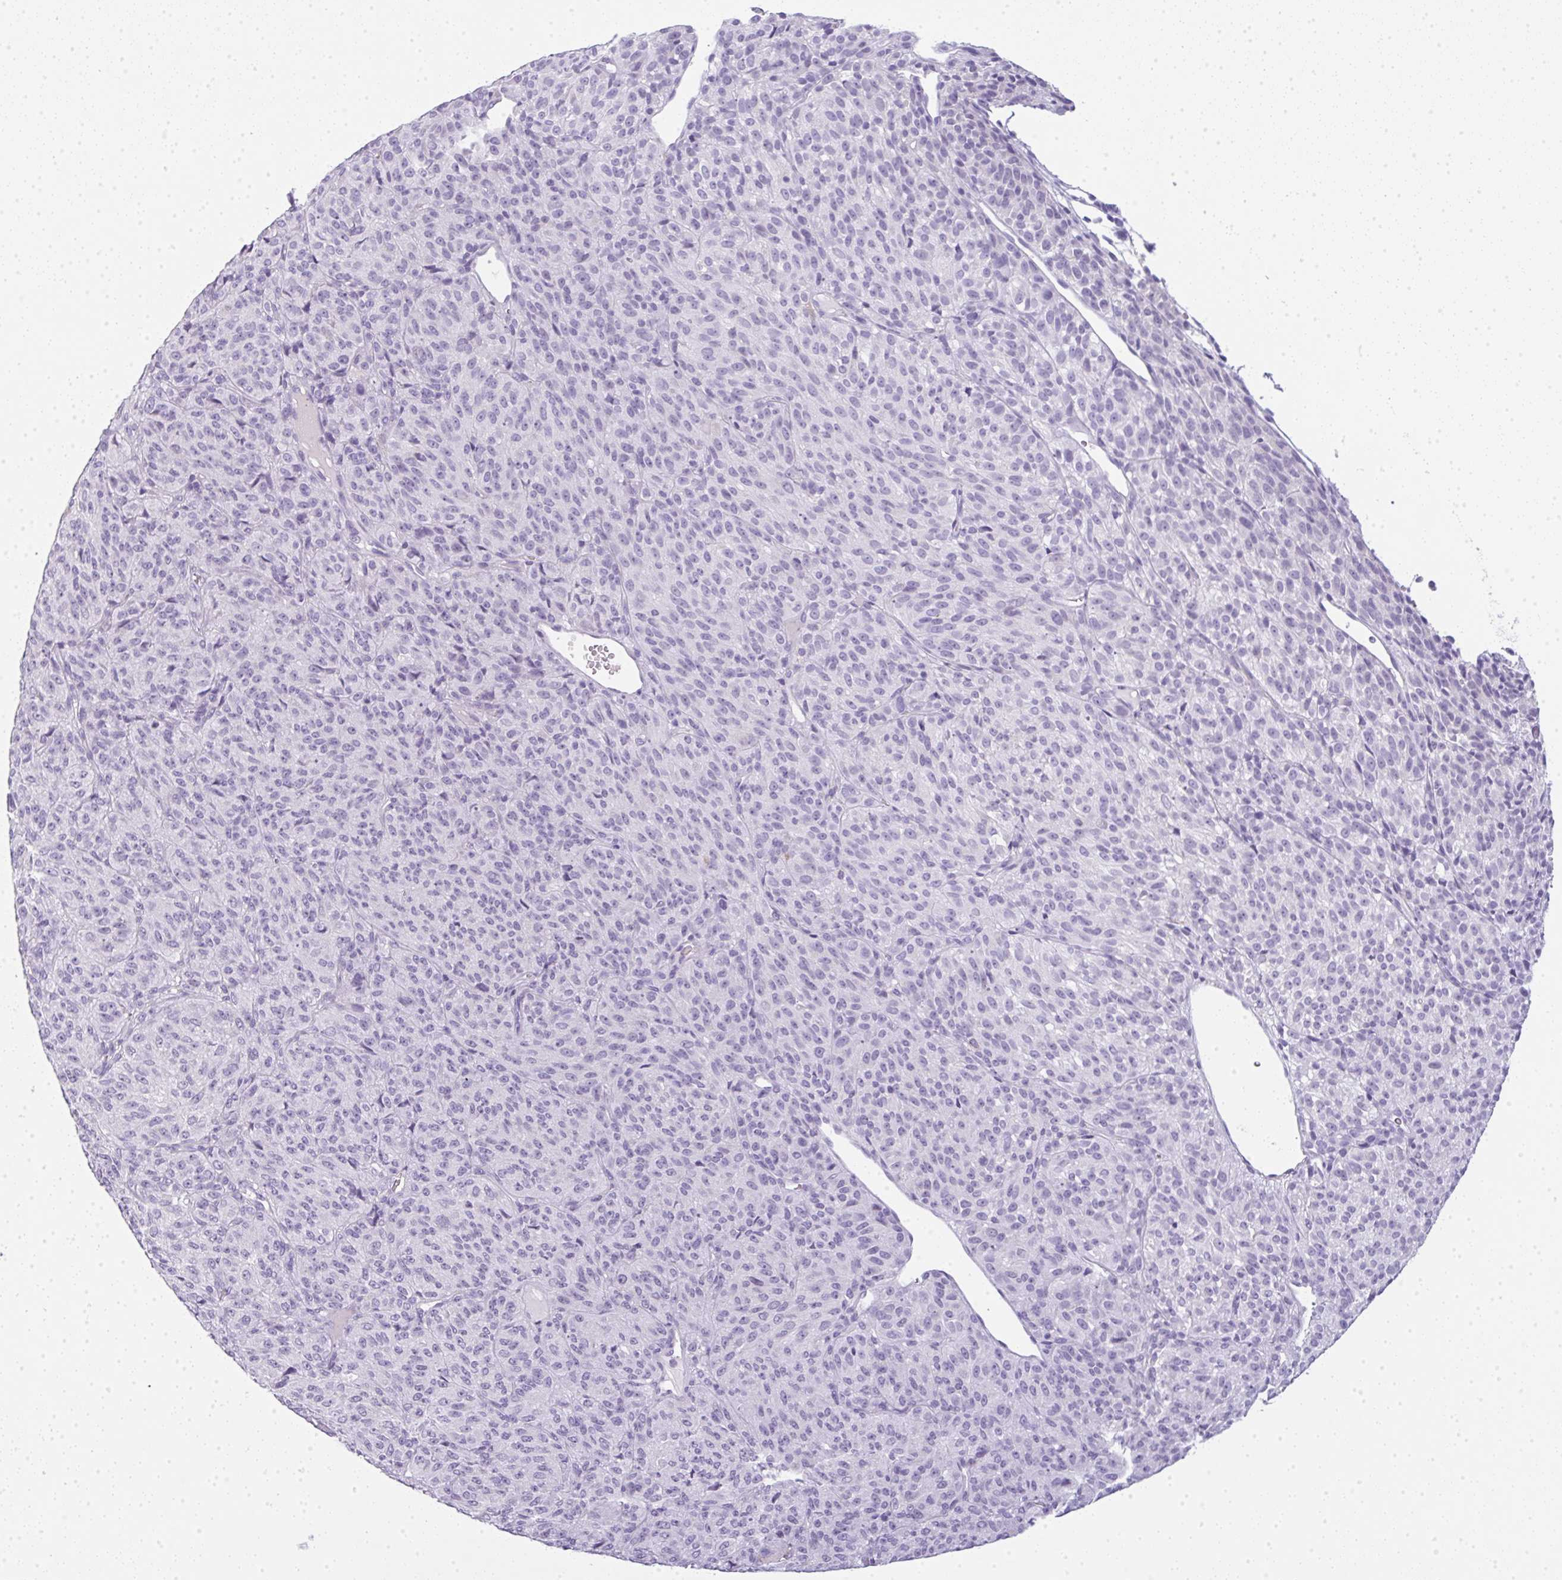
{"staining": {"intensity": "negative", "quantity": "none", "location": "none"}, "tissue": "melanoma", "cell_type": "Tumor cells", "image_type": "cancer", "snomed": [{"axis": "morphology", "description": "Malignant melanoma, Metastatic site"}, {"axis": "topography", "description": "Brain"}], "caption": "Histopathology image shows no significant protein expression in tumor cells of malignant melanoma (metastatic site).", "gene": "LPAR4", "patient": {"sex": "female", "age": 56}}